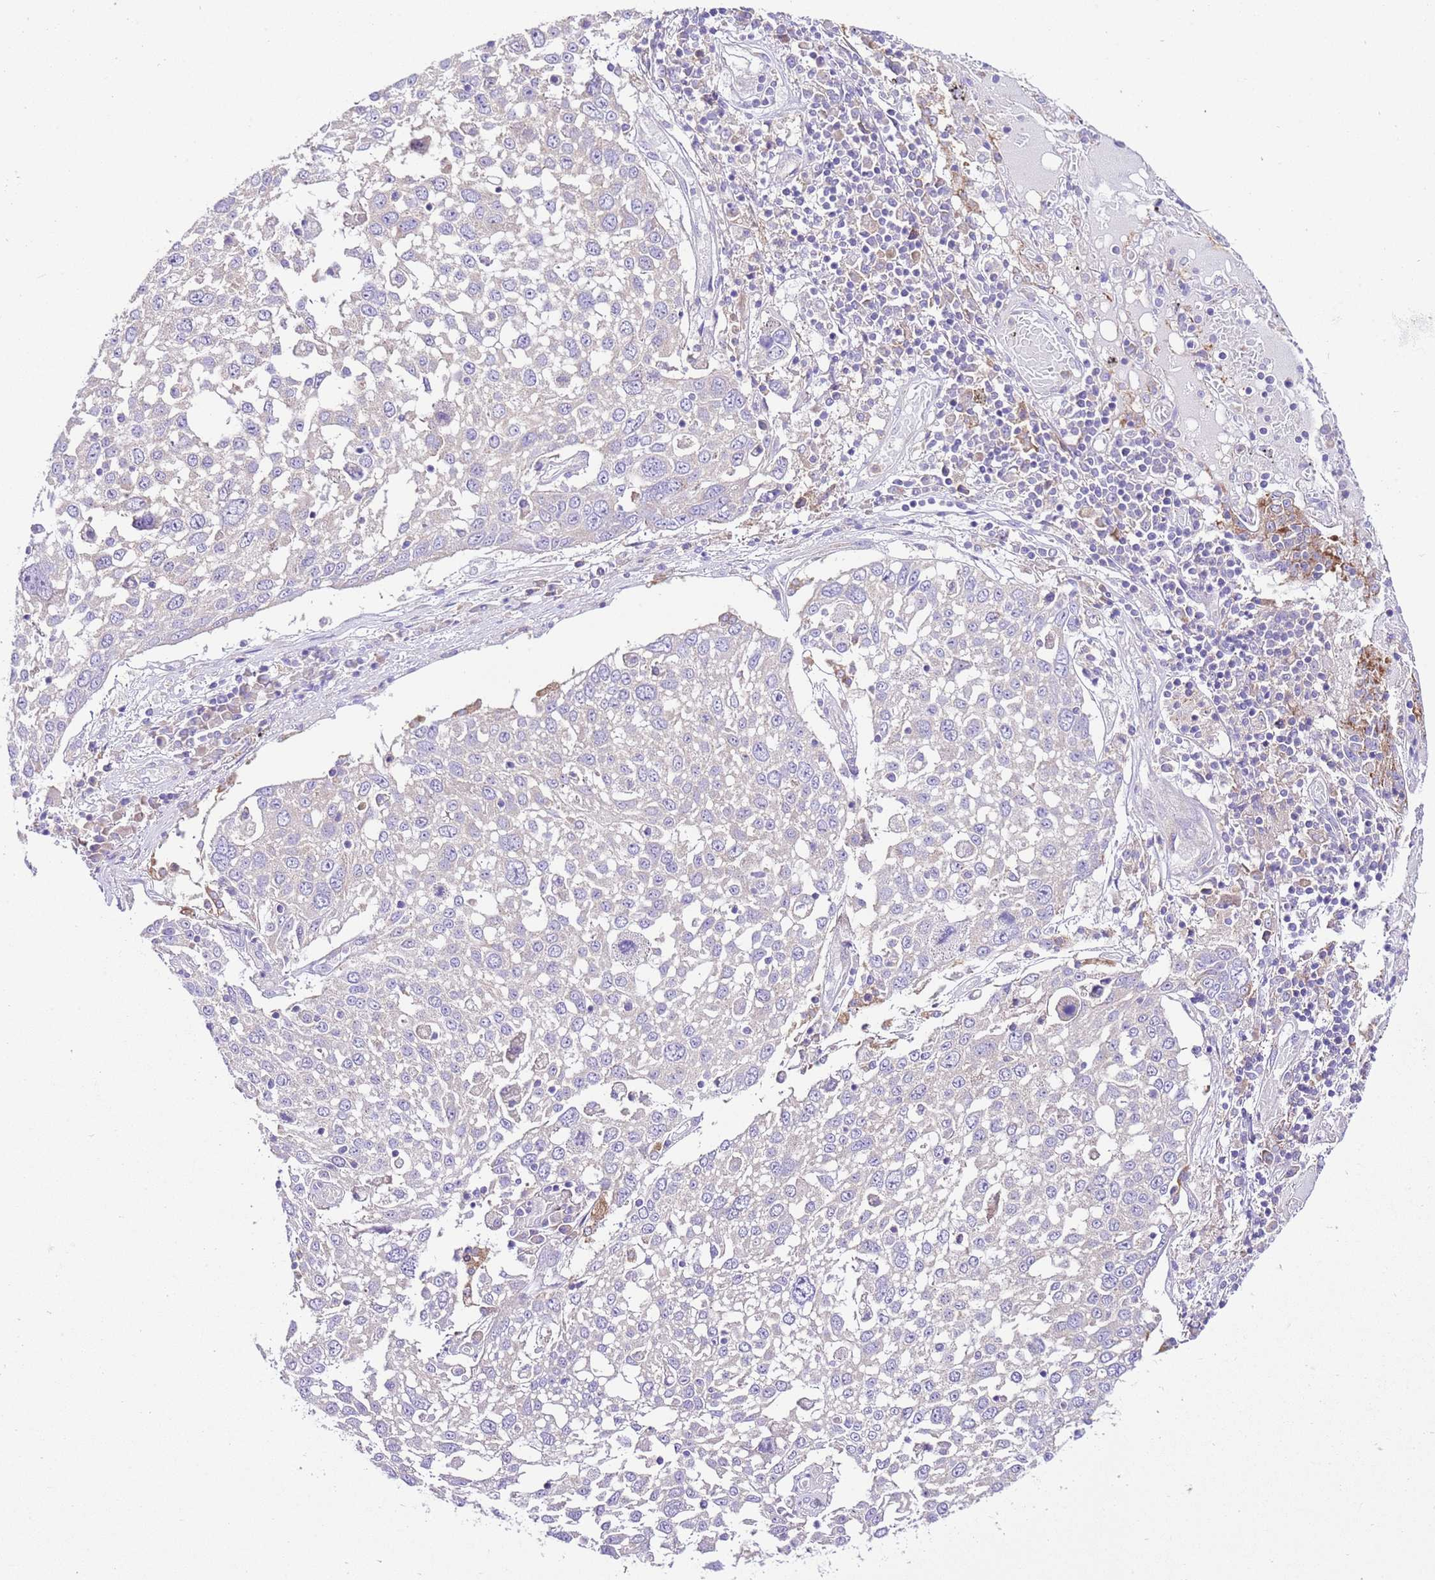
{"staining": {"intensity": "negative", "quantity": "none", "location": "none"}, "tissue": "lung cancer", "cell_type": "Tumor cells", "image_type": "cancer", "snomed": [{"axis": "morphology", "description": "Squamous cell carcinoma, NOS"}, {"axis": "topography", "description": "Lung"}], "caption": "Protein analysis of squamous cell carcinoma (lung) reveals no significant expression in tumor cells.", "gene": "RPS10", "patient": {"sex": "male", "age": 65}}